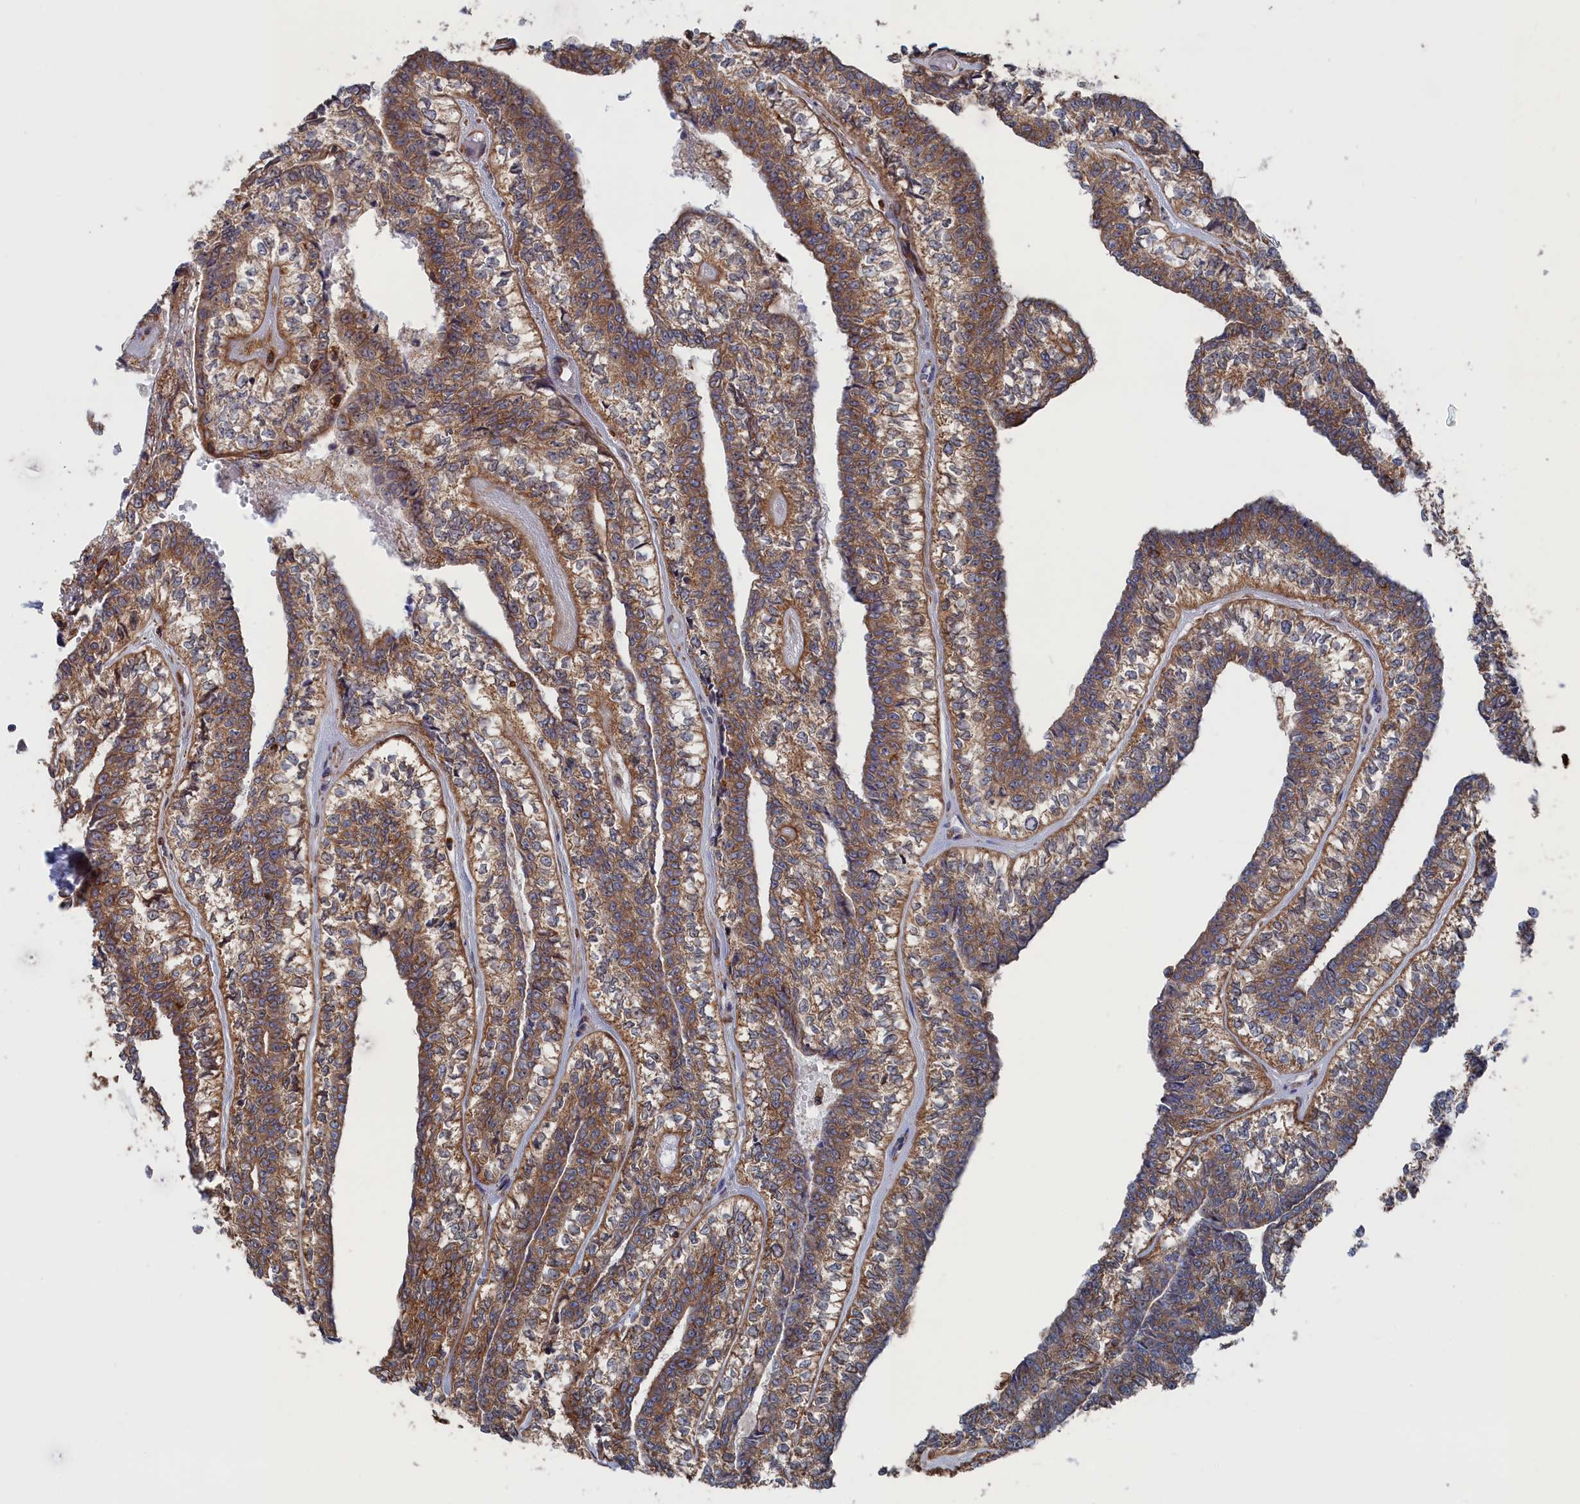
{"staining": {"intensity": "moderate", "quantity": ">75%", "location": "cytoplasmic/membranous"}, "tissue": "head and neck cancer", "cell_type": "Tumor cells", "image_type": "cancer", "snomed": [{"axis": "morphology", "description": "Adenocarcinoma, NOS"}, {"axis": "topography", "description": "Head-Neck"}], "caption": "High-magnification brightfield microscopy of head and neck cancer stained with DAB (brown) and counterstained with hematoxylin (blue). tumor cells exhibit moderate cytoplasmic/membranous expression is appreciated in approximately>75% of cells.", "gene": "BPIFB6", "patient": {"sex": "female", "age": 73}}